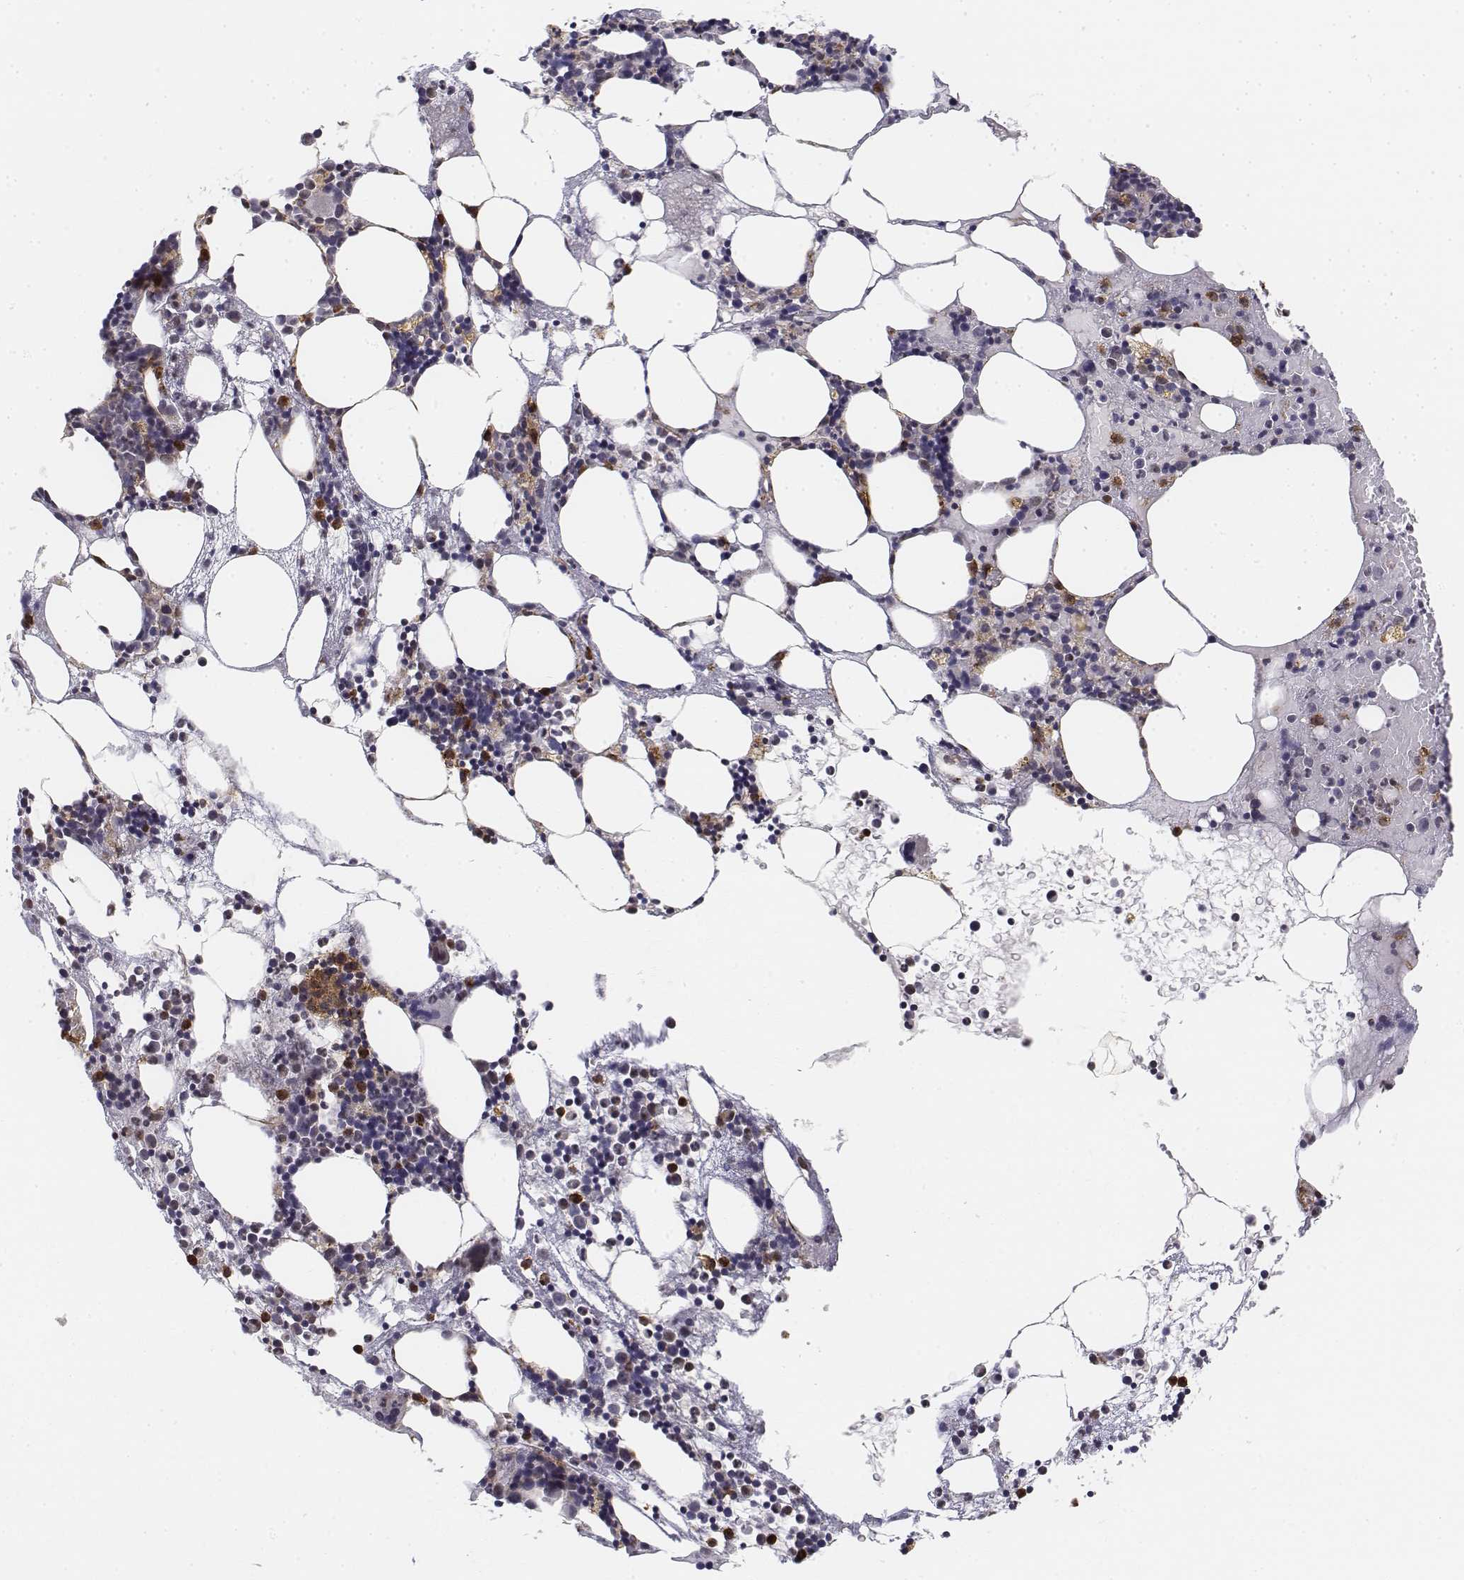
{"staining": {"intensity": "strong", "quantity": "<25%", "location": "cytoplasmic/membranous"}, "tissue": "bone marrow", "cell_type": "Hematopoietic cells", "image_type": "normal", "snomed": [{"axis": "morphology", "description": "Normal tissue, NOS"}, {"axis": "topography", "description": "Bone marrow"}], "caption": "Immunohistochemistry (IHC) (DAB (3,3'-diaminobenzidine)) staining of unremarkable bone marrow displays strong cytoplasmic/membranous protein positivity in approximately <25% of hematopoietic cells. The staining was performed using DAB (3,3'-diaminobenzidine) to visualize the protein expression in brown, while the nuclei were stained in blue with hematoxylin (Magnification: 20x).", "gene": "CD14", "patient": {"sex": "male", "age": 54}}